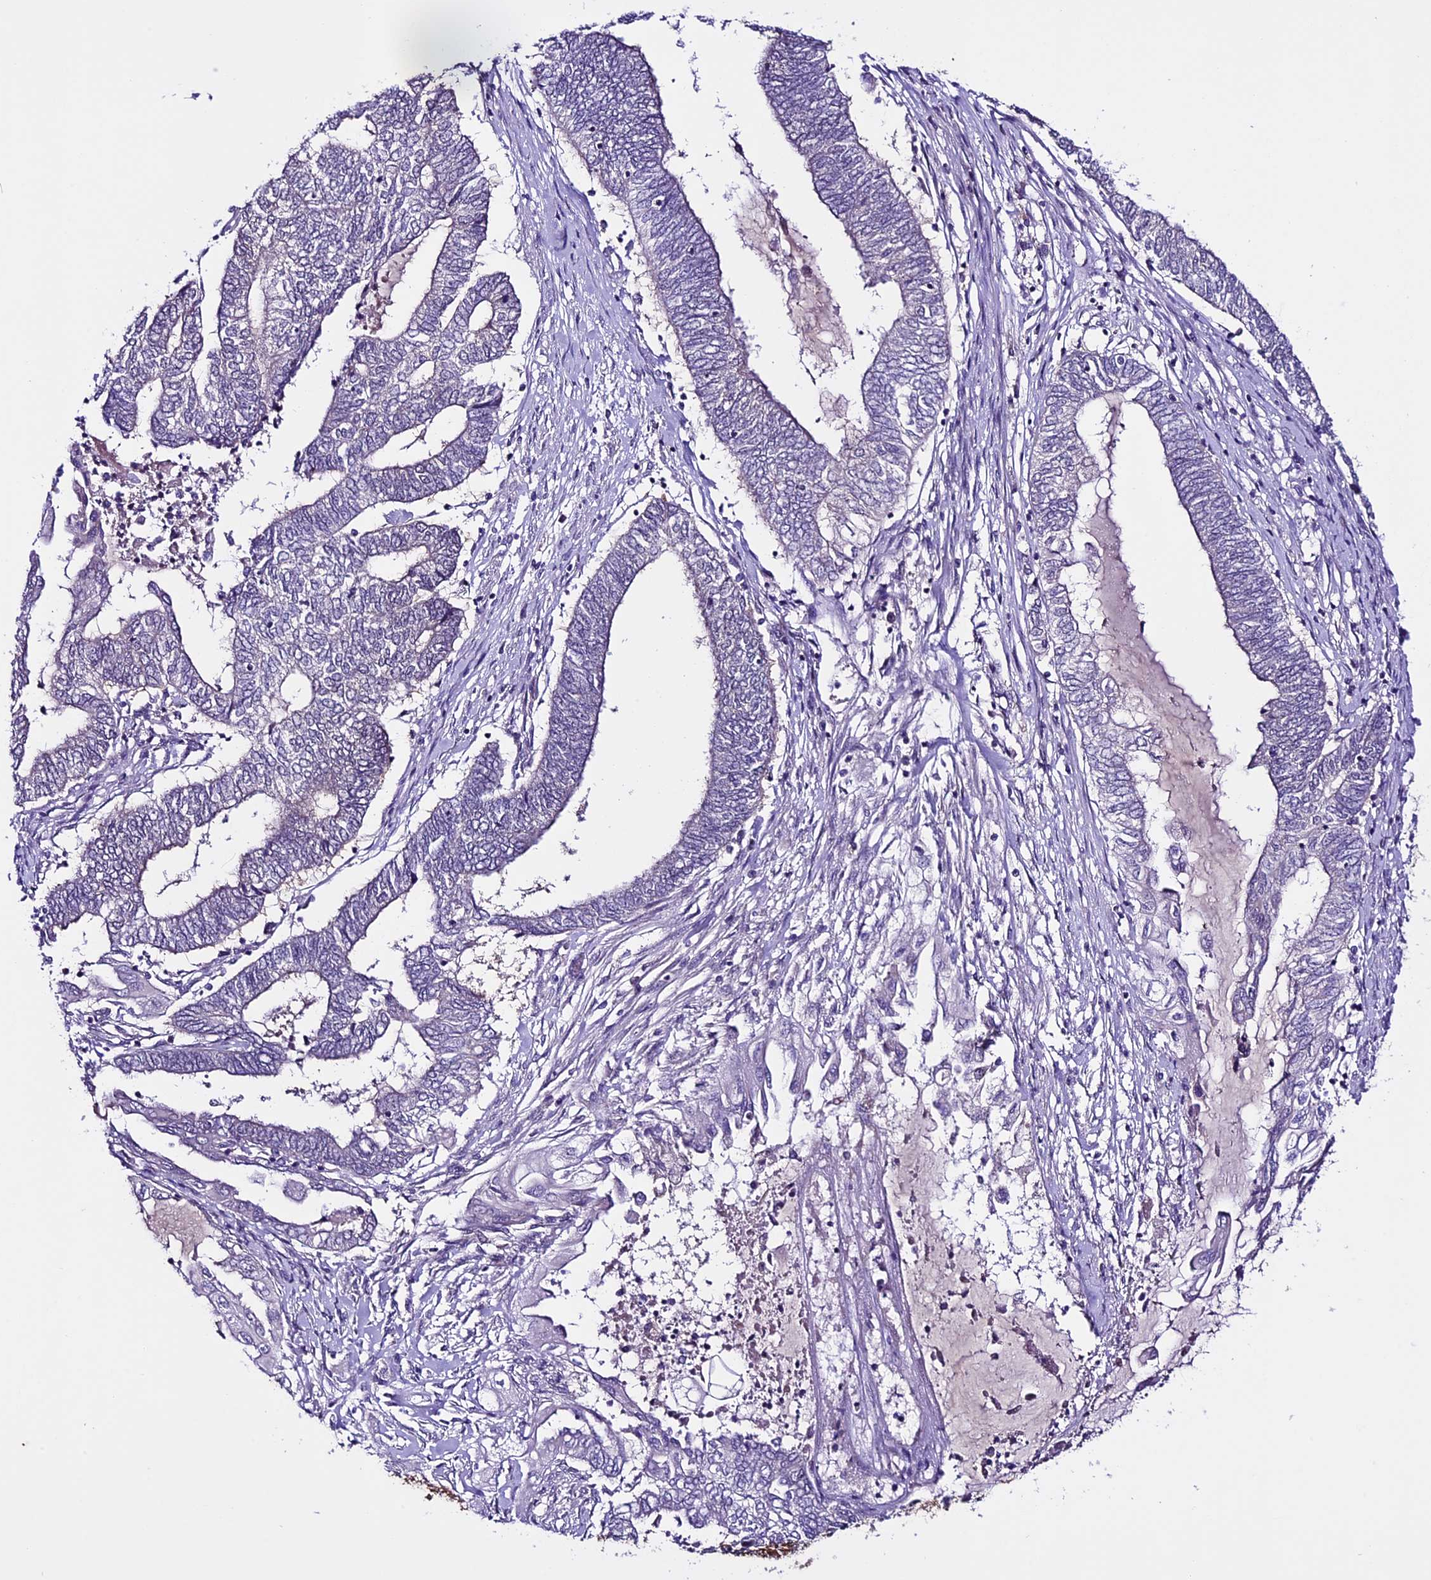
{"staining": {"intensity": "negative", "quantity": "none", "location": "none"}, "tissue": "endometrial cancer", "cell_type": "Tumor cells", "image_type": "cancer", "snomed": [{"axis": "morphology", "description": "Adenocarcinoma, NOS"}, {"axis": "topography", "description": "Uterus"}, {"axis": "topography", "description": "Endometrium"}], "caption": "This micrograph is of adenocarcinoma (endometrial) stained with immunohistochemistry (IHC) to label a protein in brown with the nuclei are counter-stained blue. There is no staining in tumor cells. (Brightfield microscopy of DAB (3,3'-diaminobenzidine) immunohistochemistry (IHC) at high magnification).", "gene": "XKR7", "patient": {"sex": "female", "age": 70}}